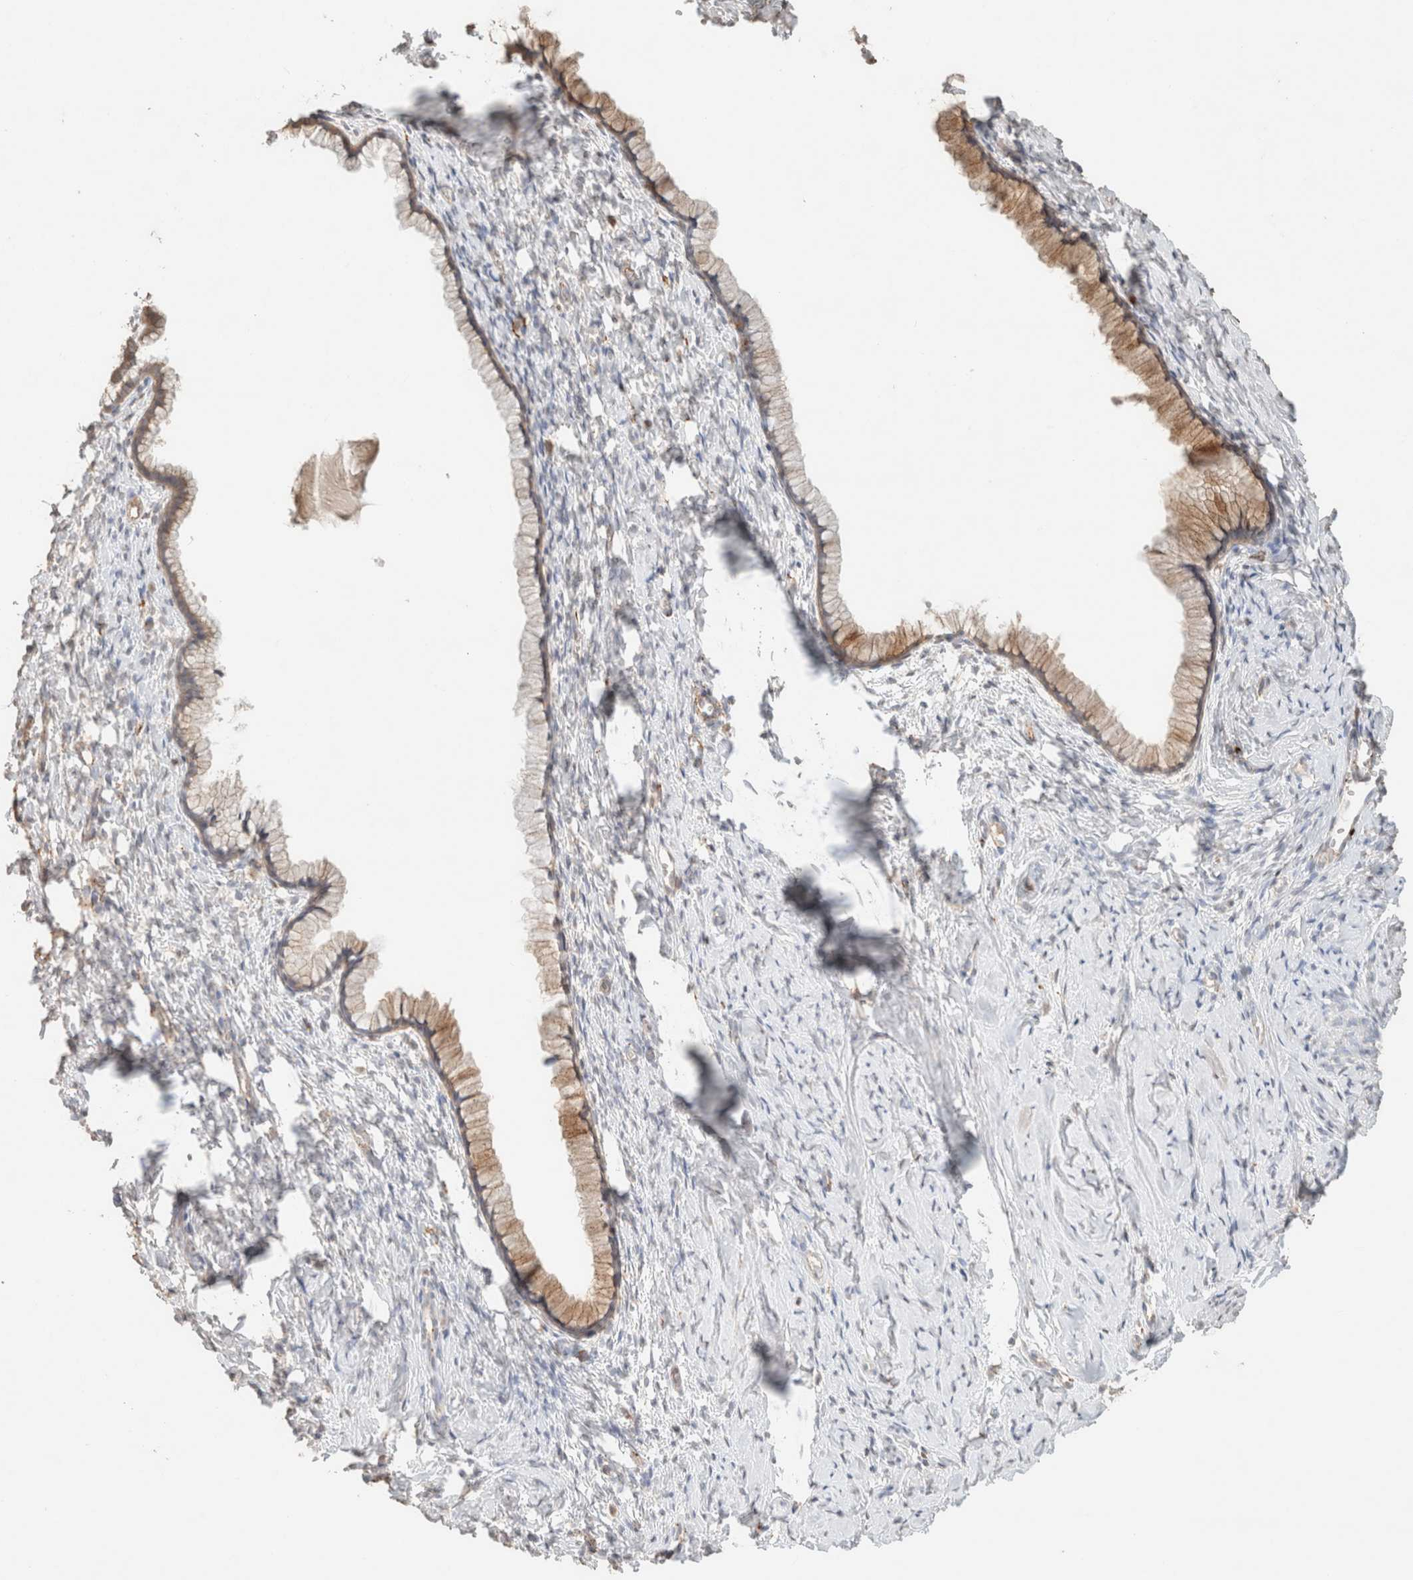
{"staining": {"intensity": "moderate", "quantity": "25%-75%", "location": "cytoplasmic/membranous"}, "tissue": "cervix", "cell_type": "Glandular cells", "image_type": "normal", "snomed": [{"axis": "morphology", "description": "Normal tissue, NOS"}, {"axis": "topography", "description": "Cervix"}], "caption": "An IHC histopathology image of unremarkable tissue is shown. Protein staining in brown highlights moderate cytoplasmic/membranous positivity in cervix within glandular cells.", "gene": "CTSC", "patient": {"sex": "female", "age": 75}}